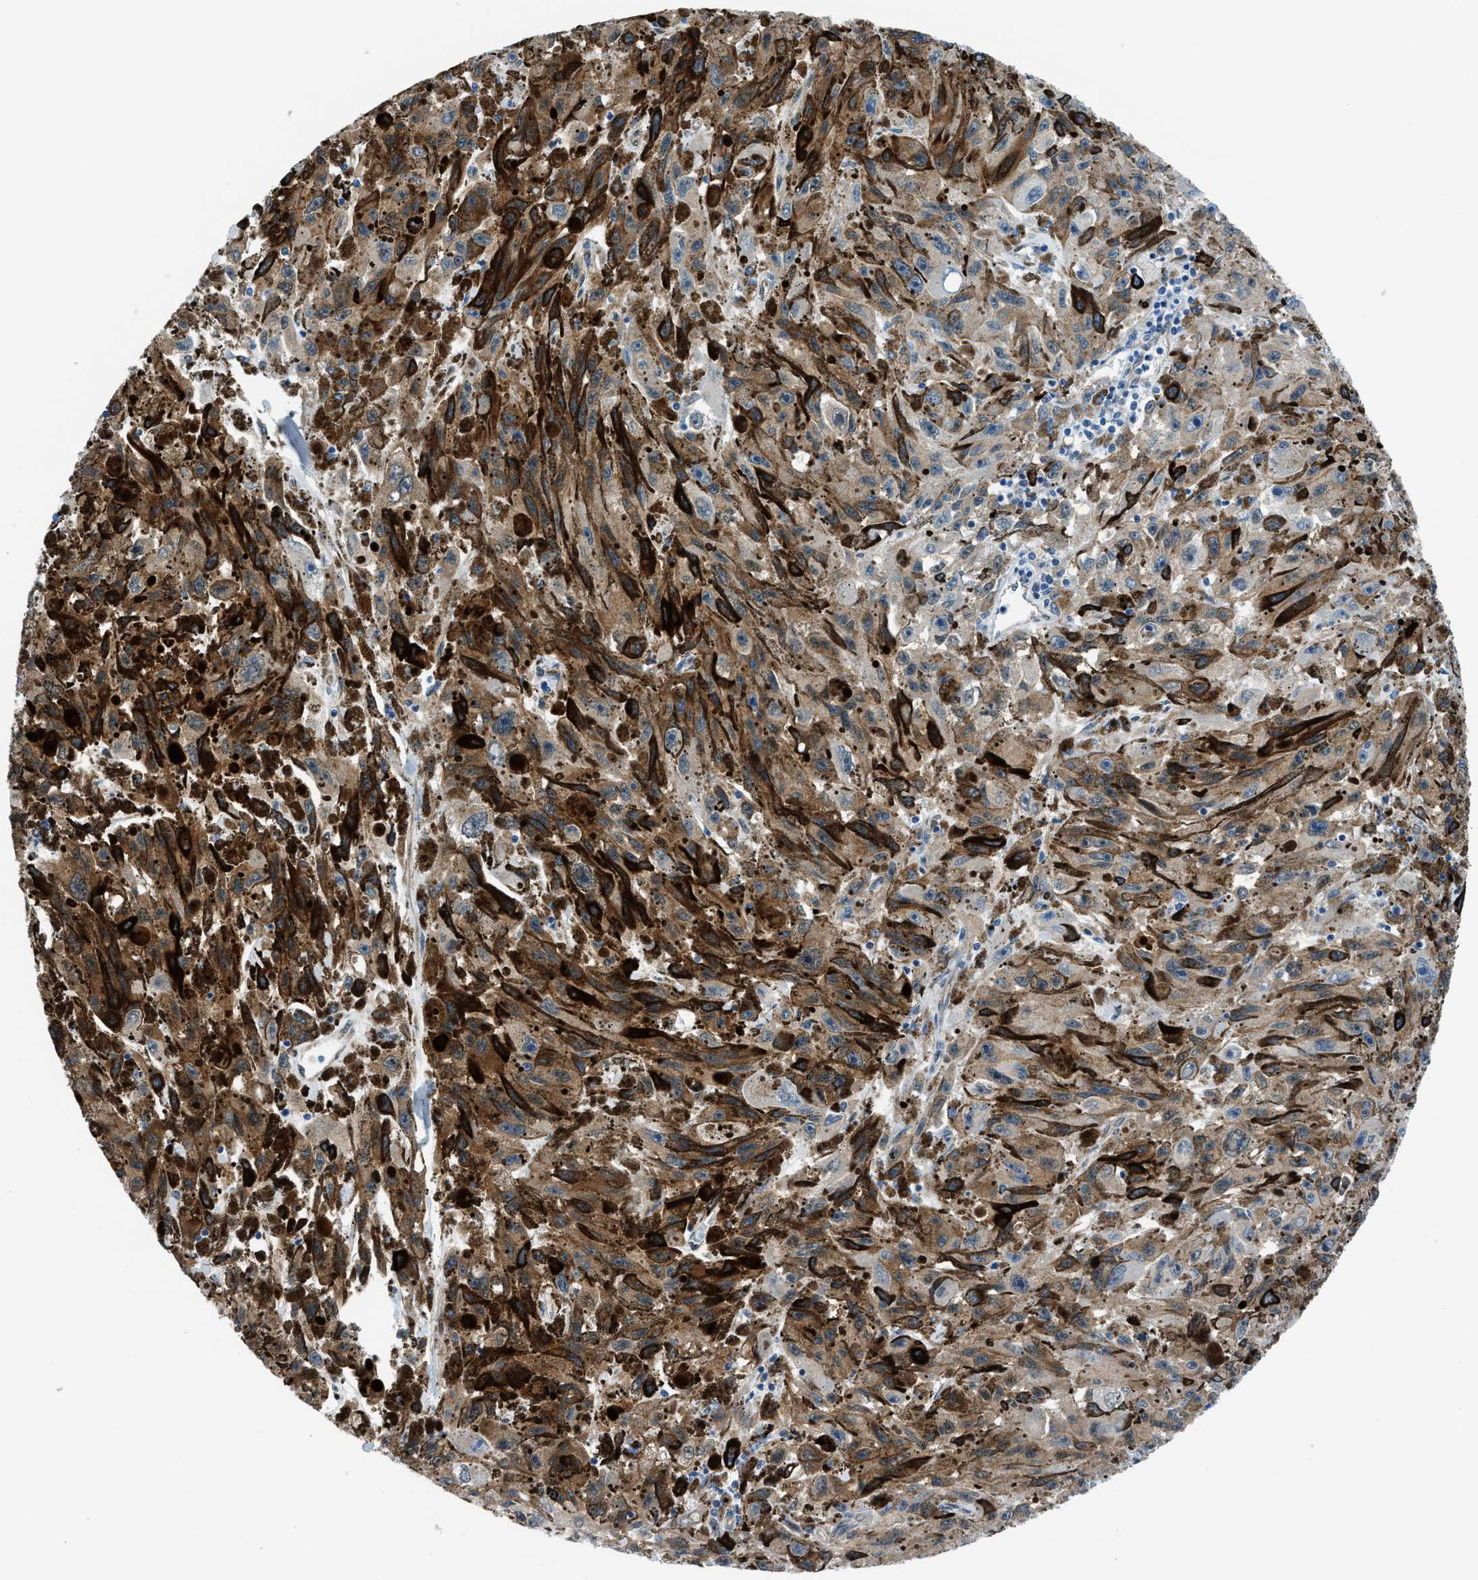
{"staining": {"intensity": "moderate", "quantity": ">75%", "location": "cytoplasmic/membranous"}, "tissue": "melanoma", "cell_type": "Tumor cells", "image_type": "cancer", "snomed": [{"axis": "morphology", "description": "Malignant melanoma, NOS"}, {"axis": "topography", "description": "Skin"}], "caption": "Brown immunohistochemical staining in human malignant melanoma displays moderate cytoplasmic/membranous staining in about >75% of tumor cells. The protein is shown in brown color, while the nuclei are stained blue.", "gene": "YWHAE", "patient": {"sex": "female", "age": 104}}